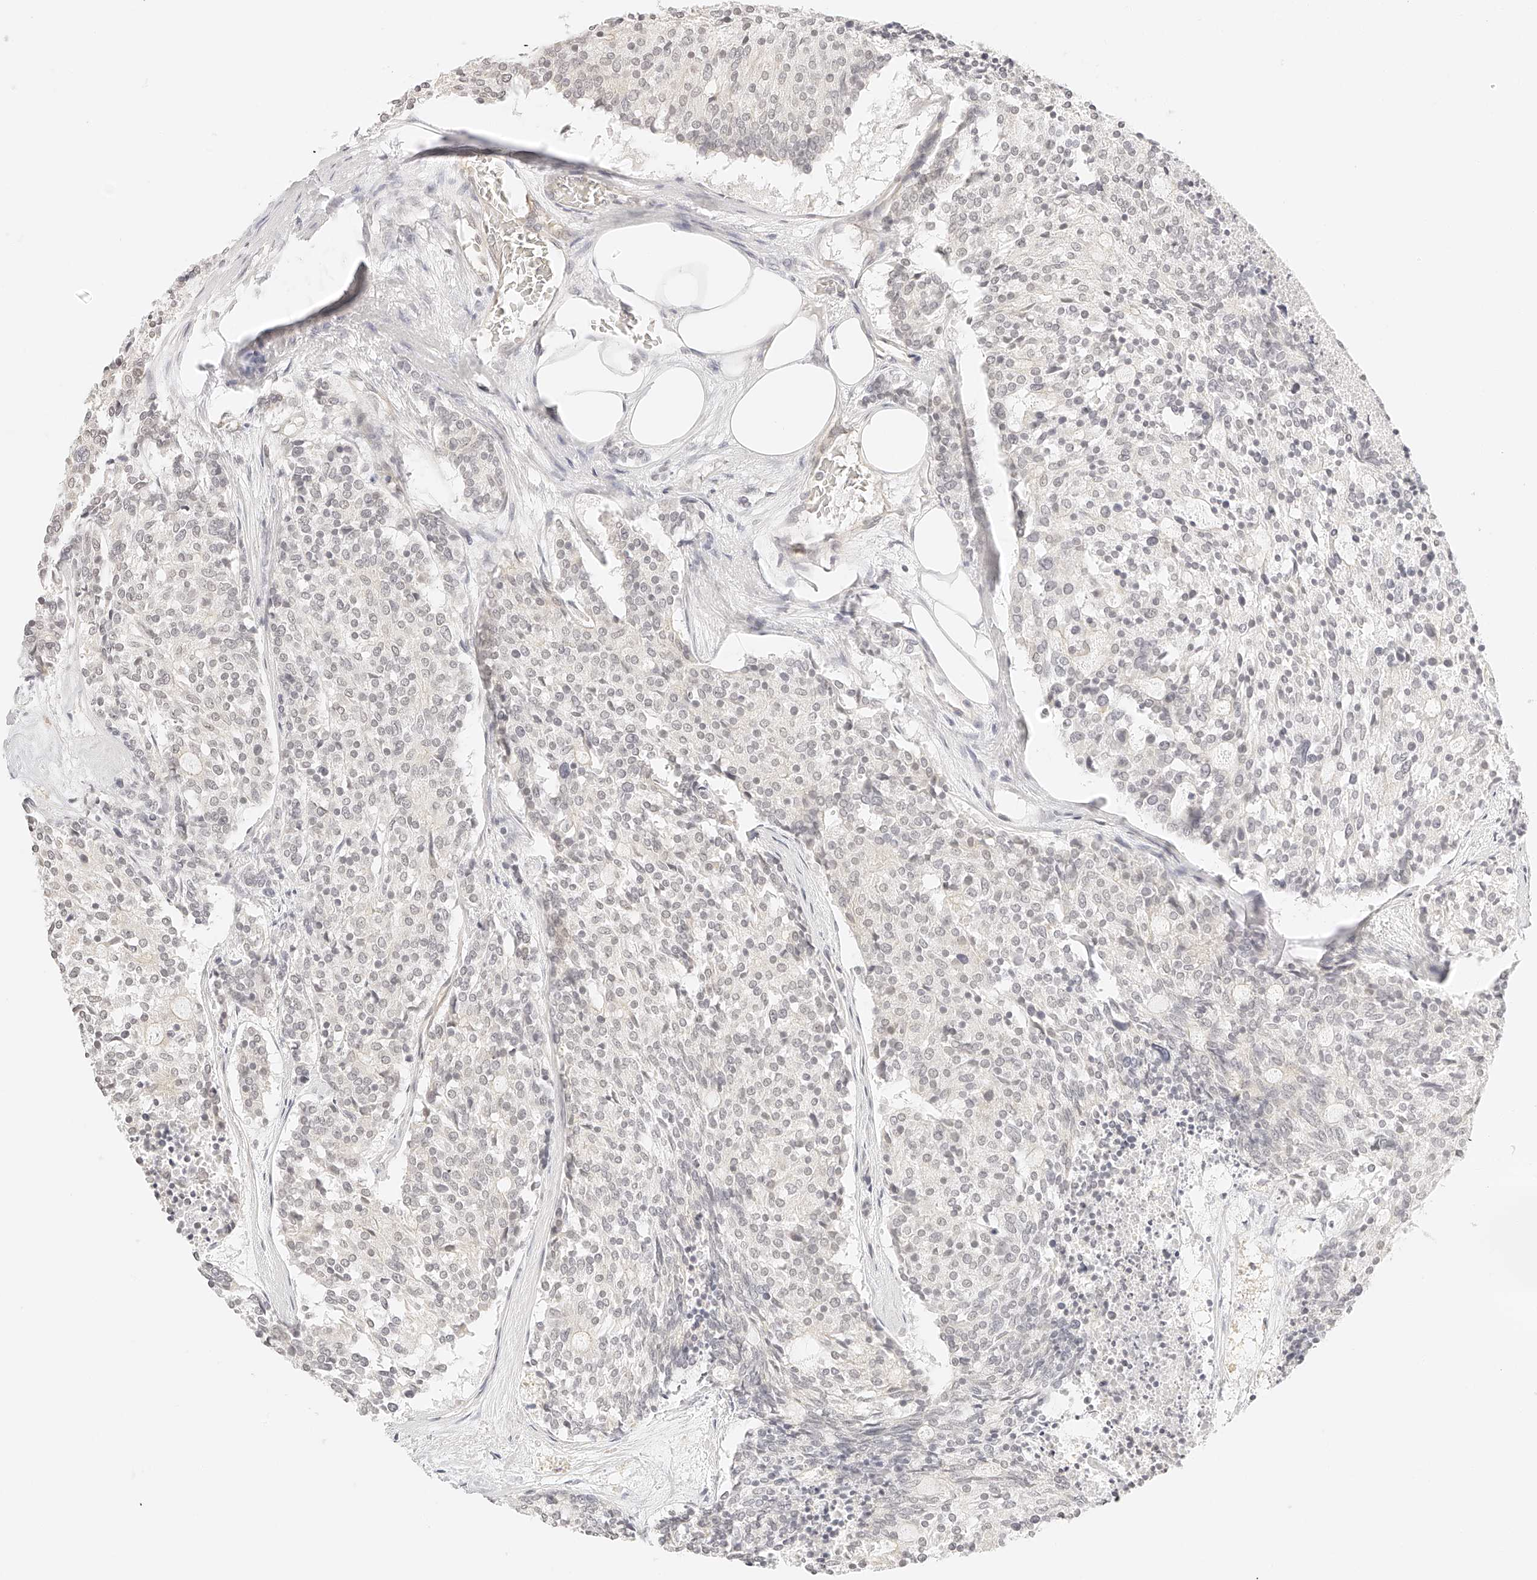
{"staining": {"intensity": "negative", "quantity": "none", "location": "none"}, "tissue": "carcinoid", "cell_type": "Tumor cells", "image_type": "cancer", "snomed": [{"axis": "morphology", "description": "Carcinoid, malignant, NOS"}, {"axis": "topography", "description": "Pancreas"}], "caption": "Tumor cells show no significant protein staining in carcinoid (malignant).", "gene": "ZFP69", "patient": {"sex": "female", "age": 54}}